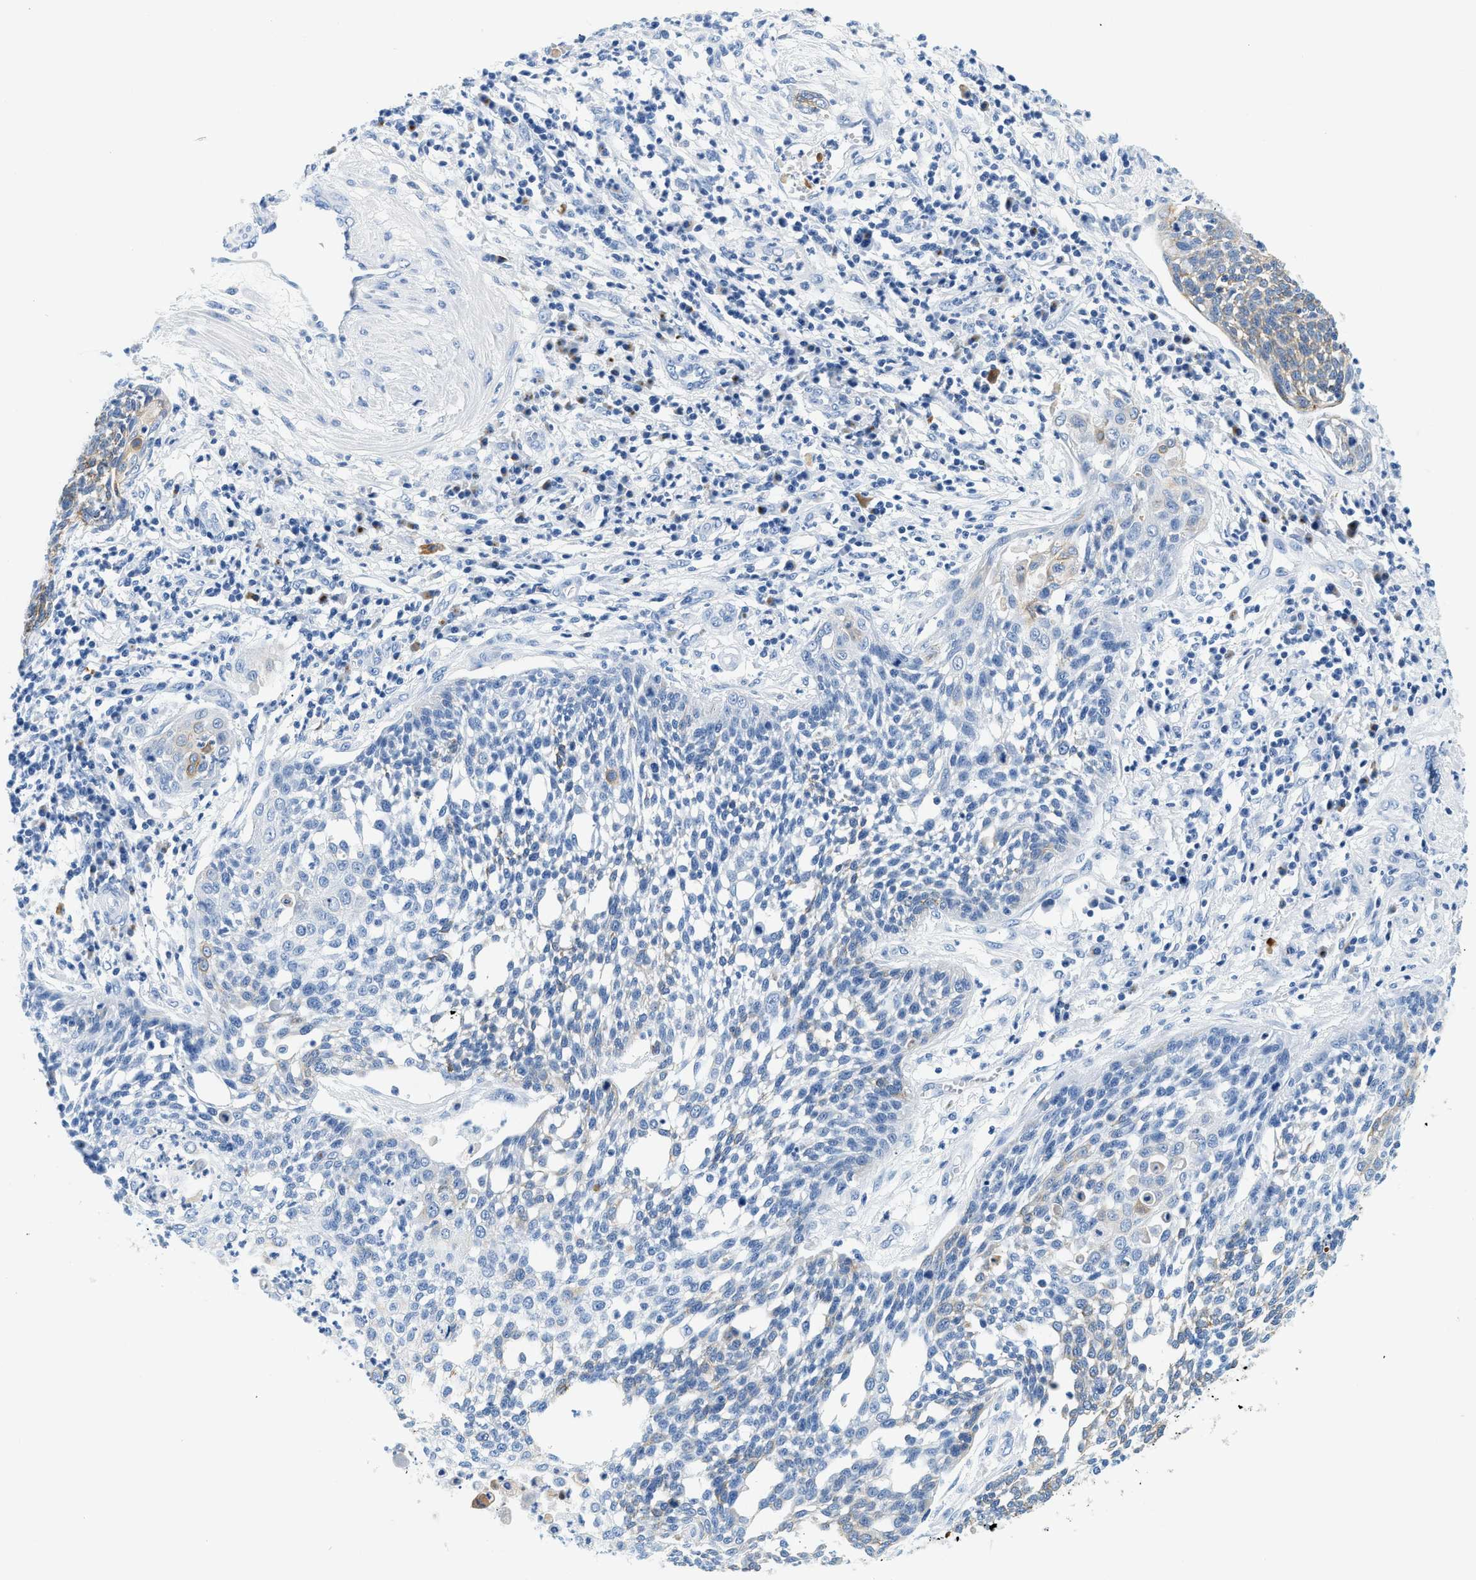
{"staining": {"intensity": "moderate", "quantity": "25%-75%", "location": "cytoplasmic/membranous"}, "tissue": "cervical cancer", "cell_type": "Tumor cells", "image_type": "cancer", "snomed": [{"axis": "morphology", "description": "Squamous cell carcinoma, NOS"}, {"axis": "topography", "description": "Cervix"}], "caption": "Cervical cancer was stained to show a protein in brown. There is medium levels of moderate cytoplasmic/membranous staining in about 25%-75% of tumor cells. (brown staining indicates protein expression, while blue staining denotes nuclei).", "gene": "STXBP2", "patient": {"sex": "female", "age": 34}}